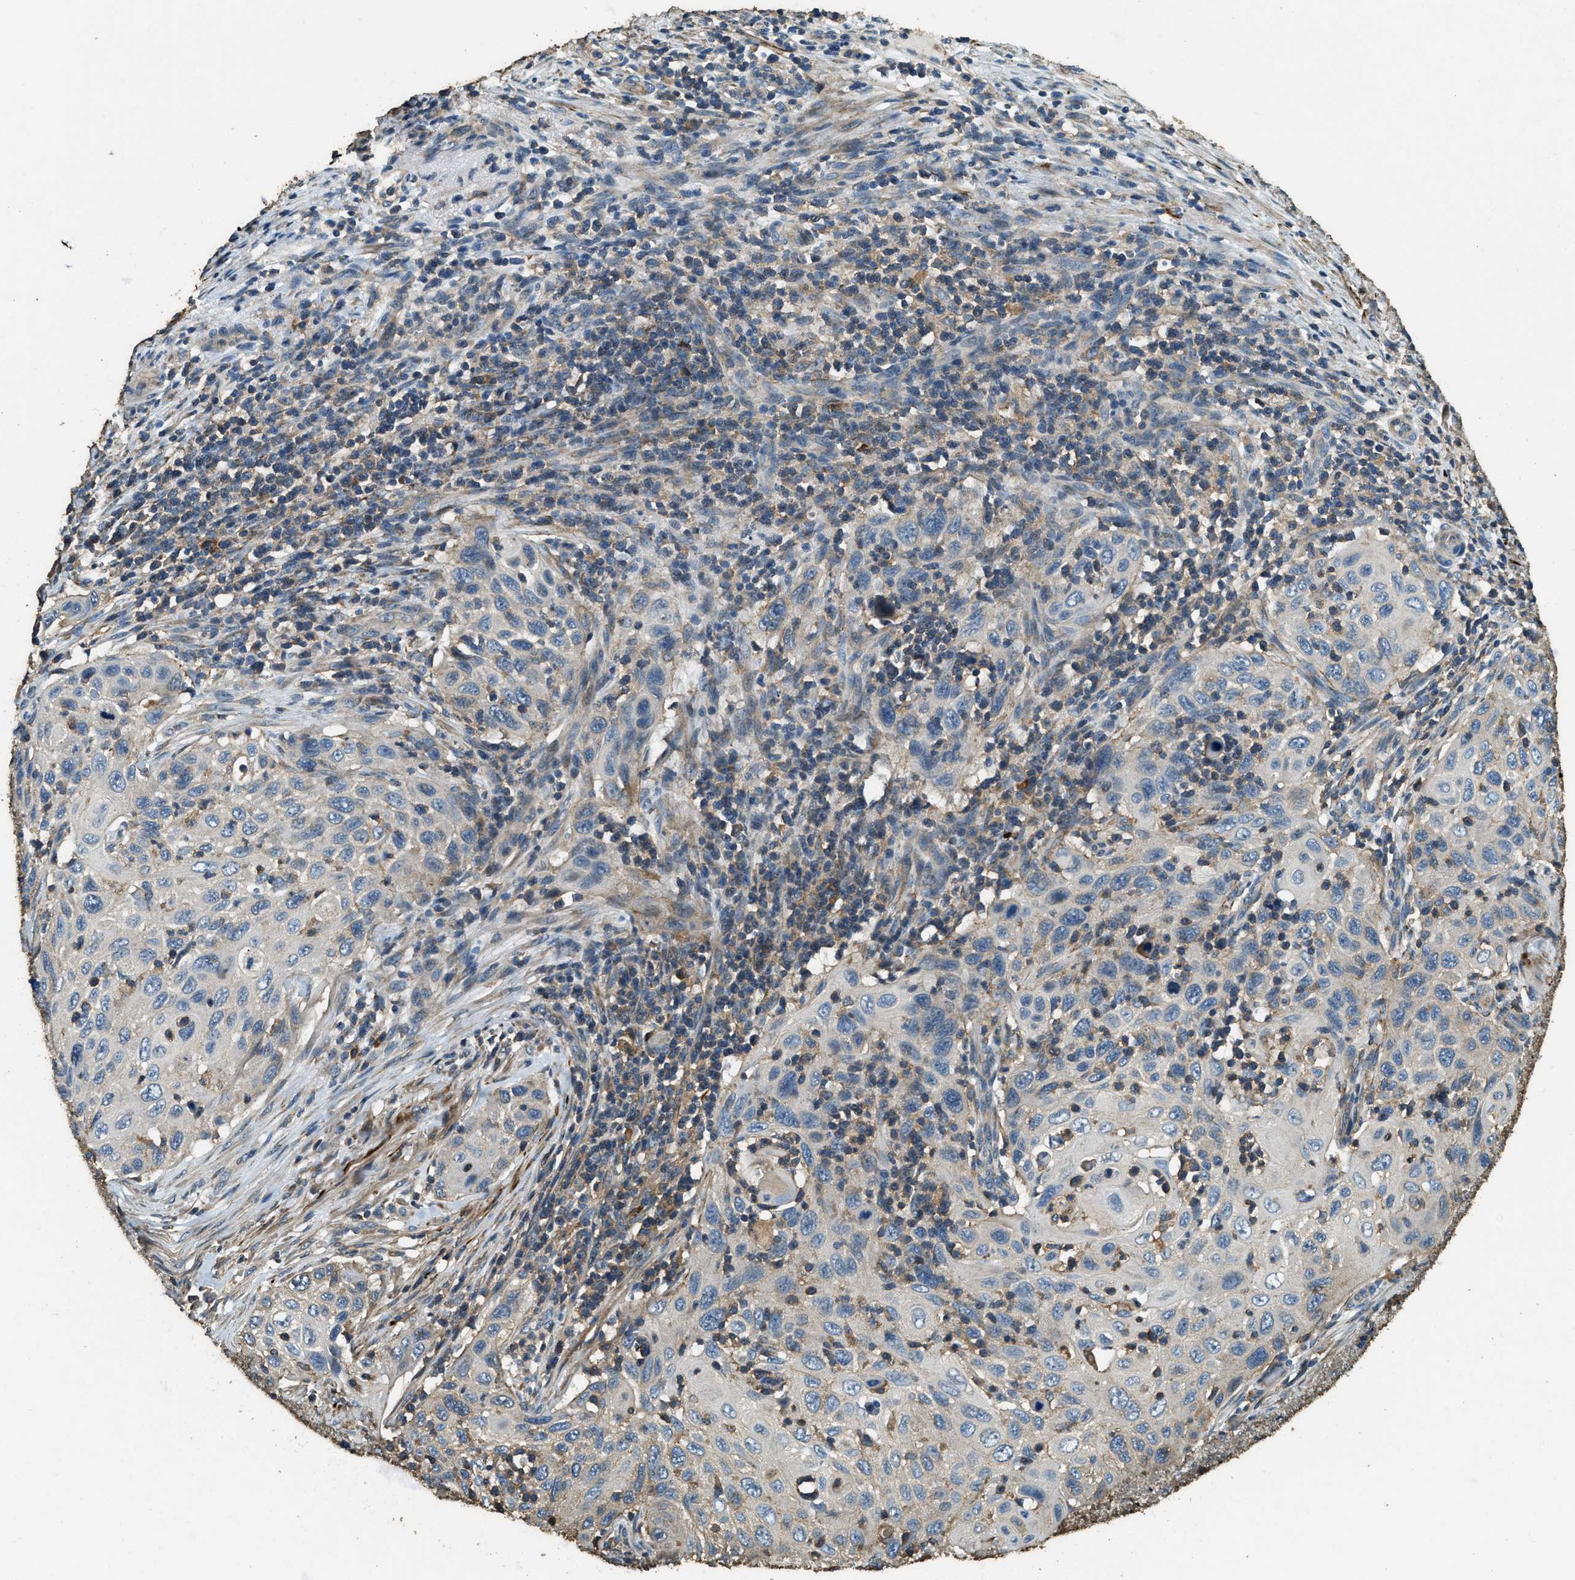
{"staining": {"intensity": "negative", "quantity": "none", "location": "none"}, "tissue": "cervical cancer", "cell_type": "Tumor cells", "image_type": "cancer", "snomed": [{"axis": "morphology", "description": "Squamous cell carcinoma, NOS"}, {"axis": "topography", "description": "Cervix"}], "caption": "High power microscopy histopathology image of an immunohistochemistry (IHC) histopathology image of squamous cell carcinoma (cervical), revealing no significant expression in tumor cells. The staining was performed using DAB (3,3'-diaminobenzidine) to visualize the protein expression in brown, while the nuclei were stained in blue with hematoxylin (Magnification: 20x).", "gene": "ERGIC1", "patient": {"sex": "female", "age": 70}}